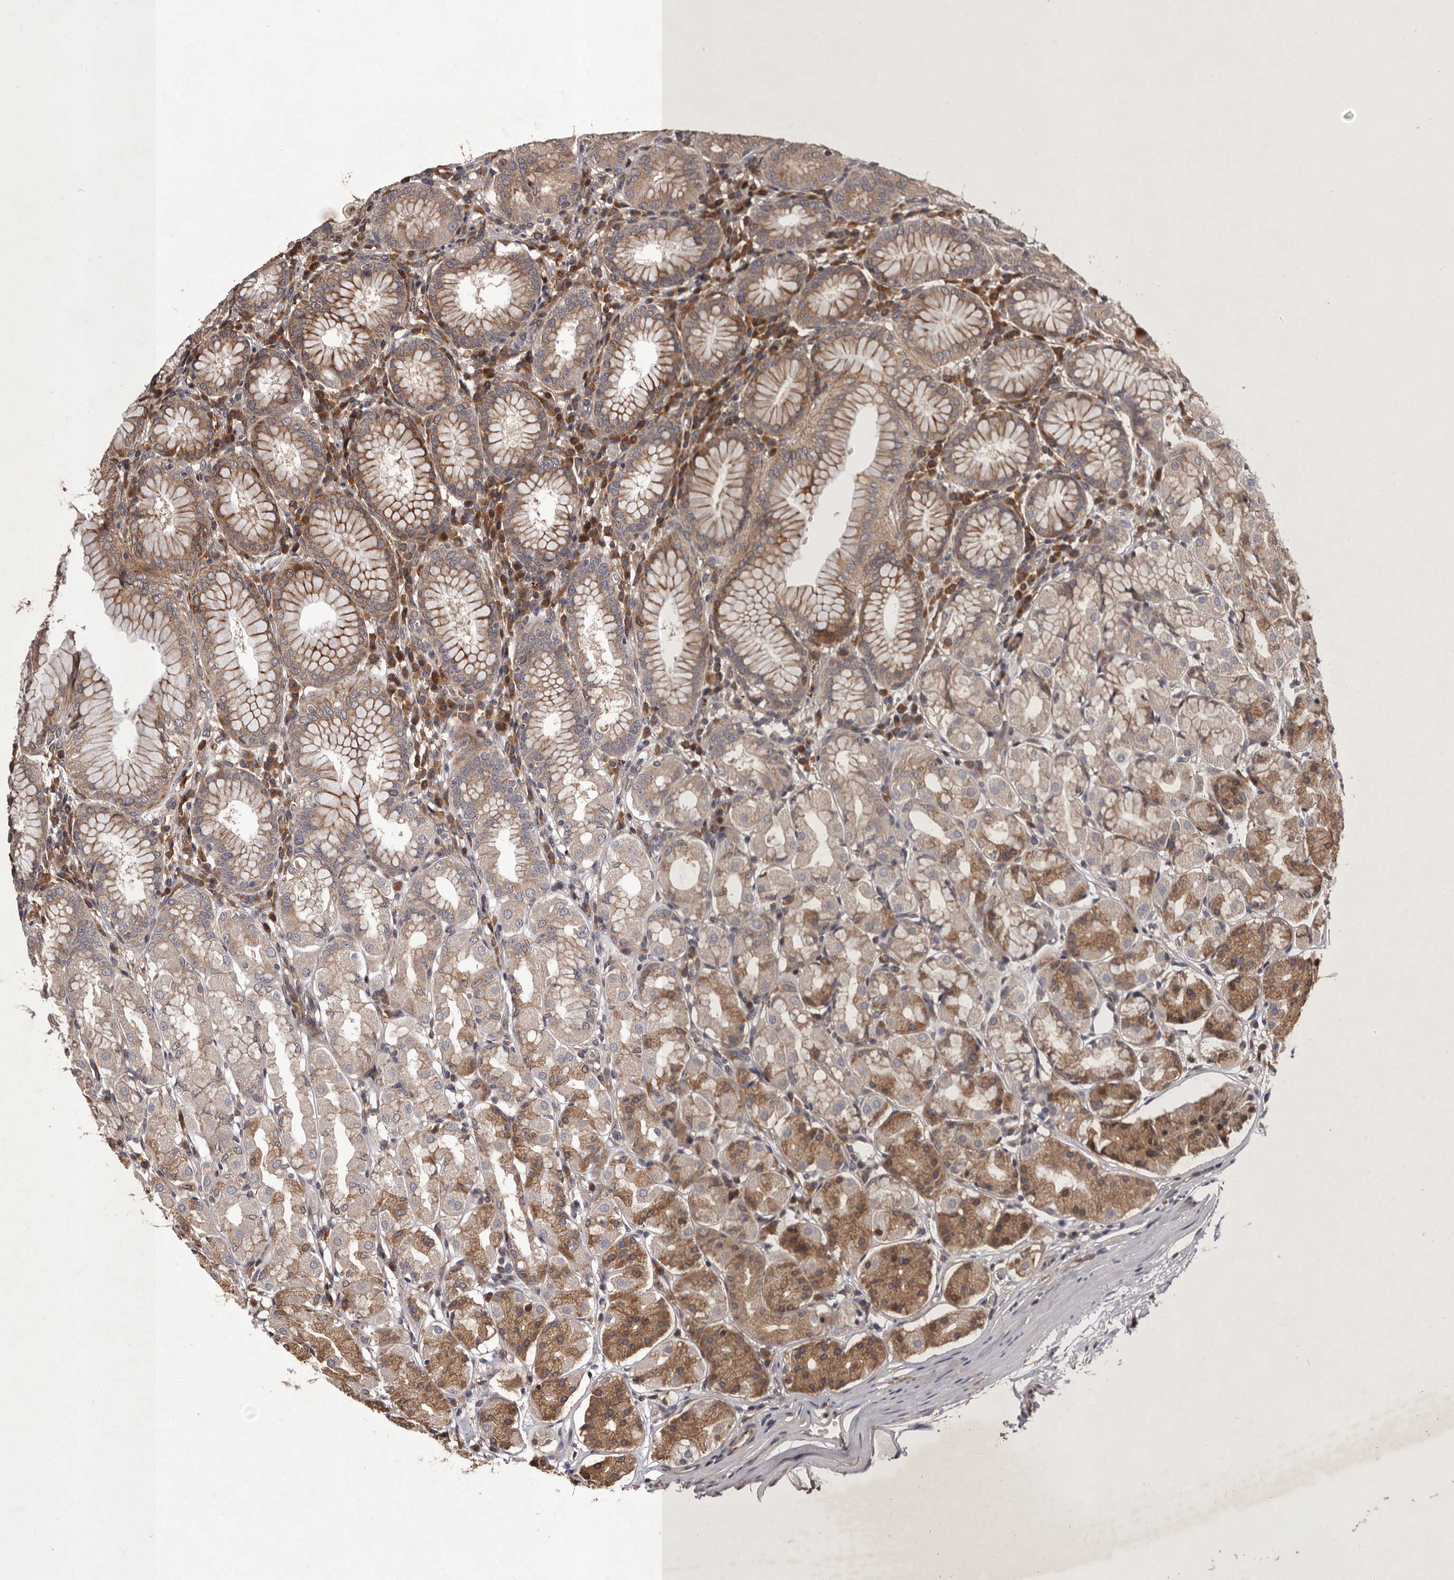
{"staining": {"intensity": "moderate", "quantity": "25%-75%", "location": "cytoplasmic/membranous"}, "tissue": "stomach", "cell_type": "Glandular cells", "image_type": "normal", "snomed": [{"axis": "morphology", "description": "Normal tissue, NOS"}, {"axis": "topography", "description": "Stomach"}, {"axis": "topography", "description": "Stomach, lower"}], "caption": "Glandular cells display medium levels of moderate cytoplasmic/membranous expression in about 25%-75% of cells in normal human stomach. (DAB (3,3'-diaminobenzidine) = brown stain, brightfield microscopy at high magnification).", "gene": "GADD45B", "patient": {"sex": "female", "age": 56}}